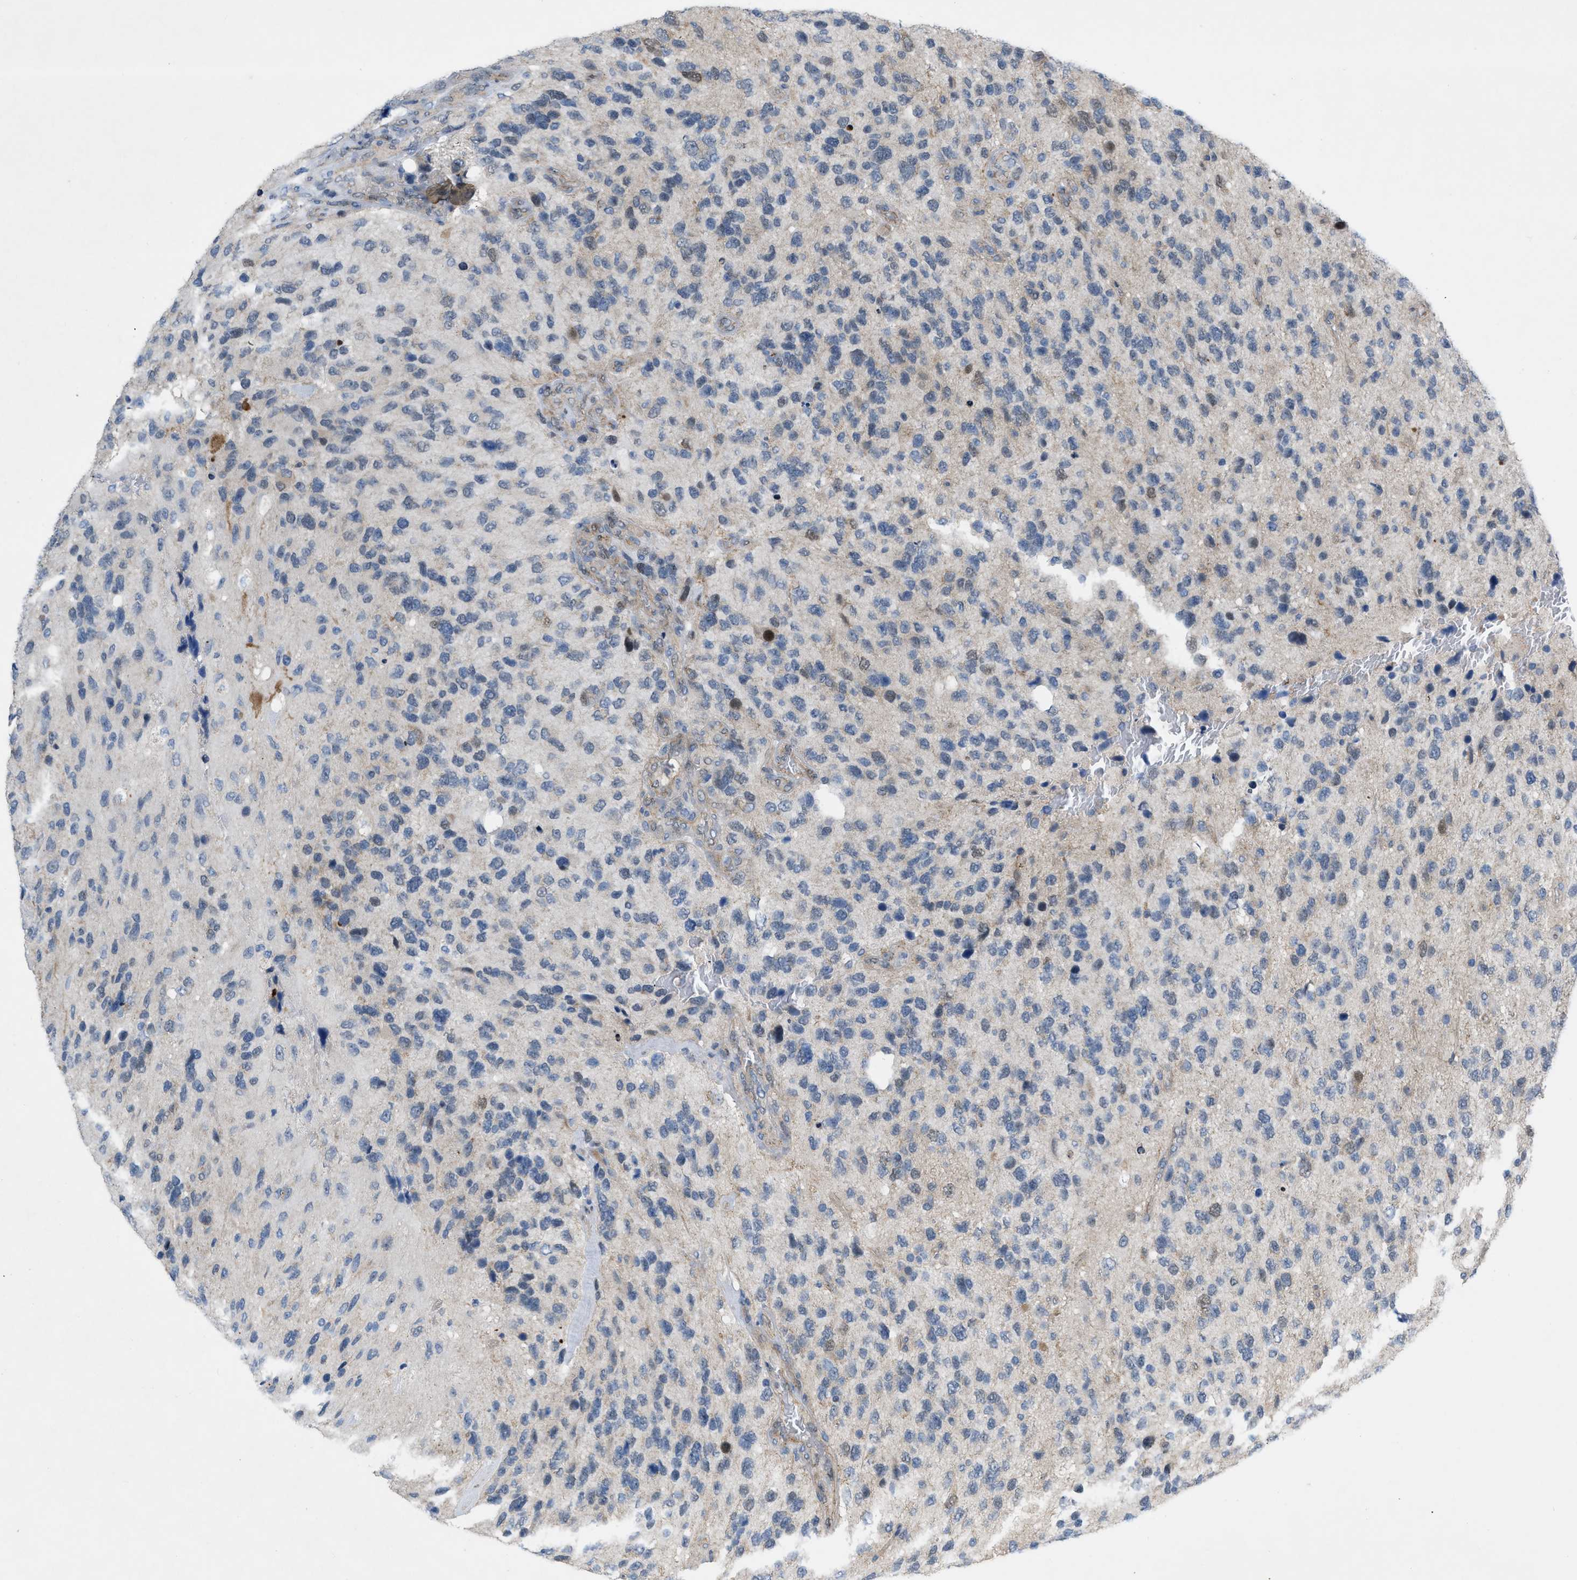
{"staining": {"intensity": "negative", "quantity": "none", "location": "none"}, "tissue": "glioma", "cell_type": "Tumor cells", "image_type": "cancer", "snomed": [{"axis": "morphology", "description": "Glioma, malignant, High grade"}, {"axis": "topography", "description": "Brain"}], "caption": "Tumor cells are negative for protein expression in human glioma.", "gene": "NDEL1", "patient": {"sex": "female", "age": 58}}